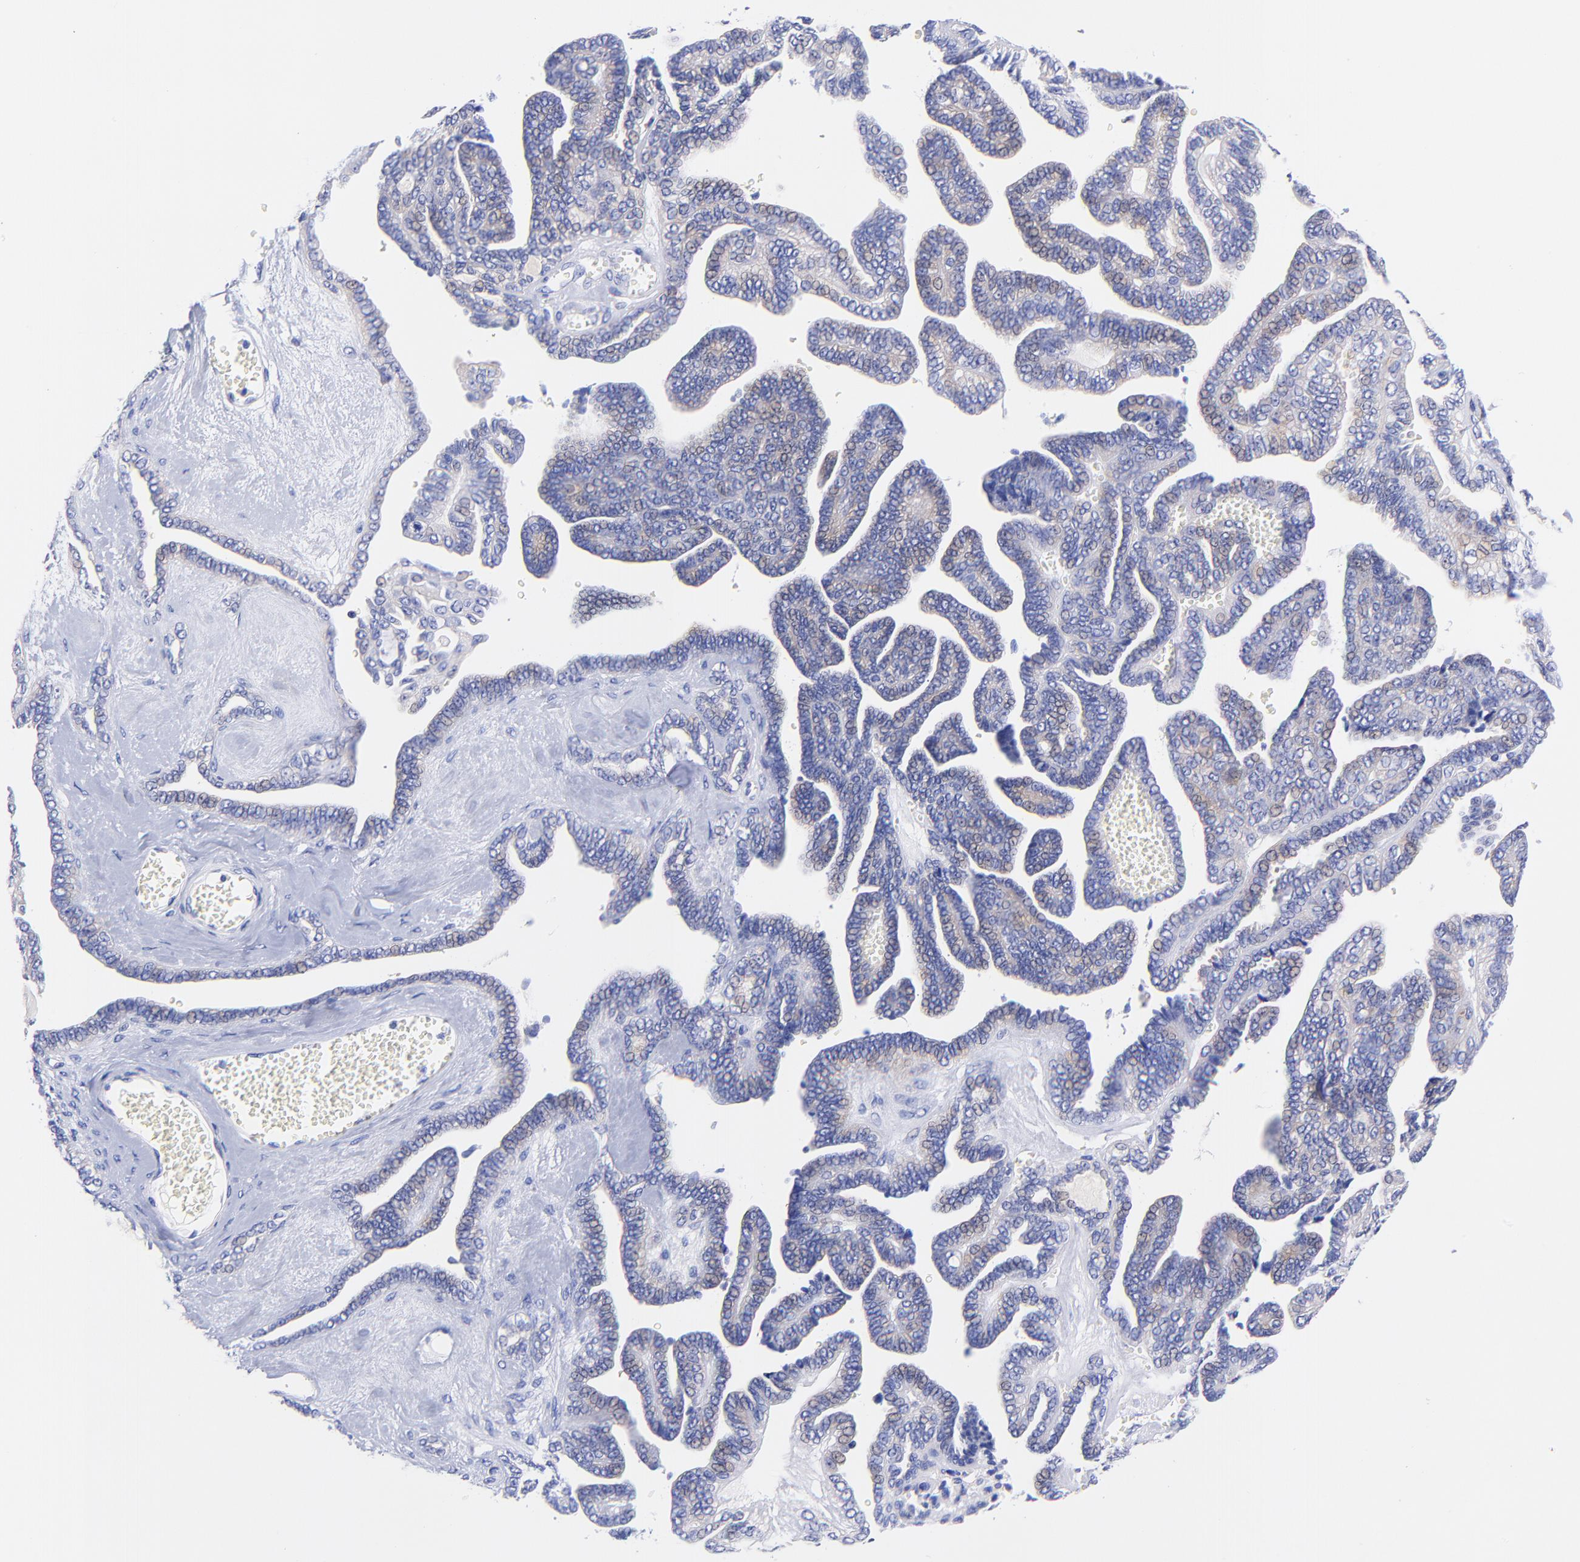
{"staining": {"intensity": "weak", "quantity": "25%-75%", "location": "cytoplasmic/membranous"}, "tissue": "ovarian cancer", "cell_type": "Tumor cells", "image_type": "cancer", "snomed": [{"axis": "morphology", "description": "Cystadenocarcinoma, serous, NOS"}, {"axis": "topography", "description": "Ovary"}], "caption": "Immunohistochemistry micrograph of serous cystadenocarcinoma (ovarian) stained for a protein (brown), which demonstrates low levels of weak cytoplasmic/membranous staining in about 25%-75% of tumor cells.", "gene": "GPHN", "patient": {"sex": "female", "age": 71}}